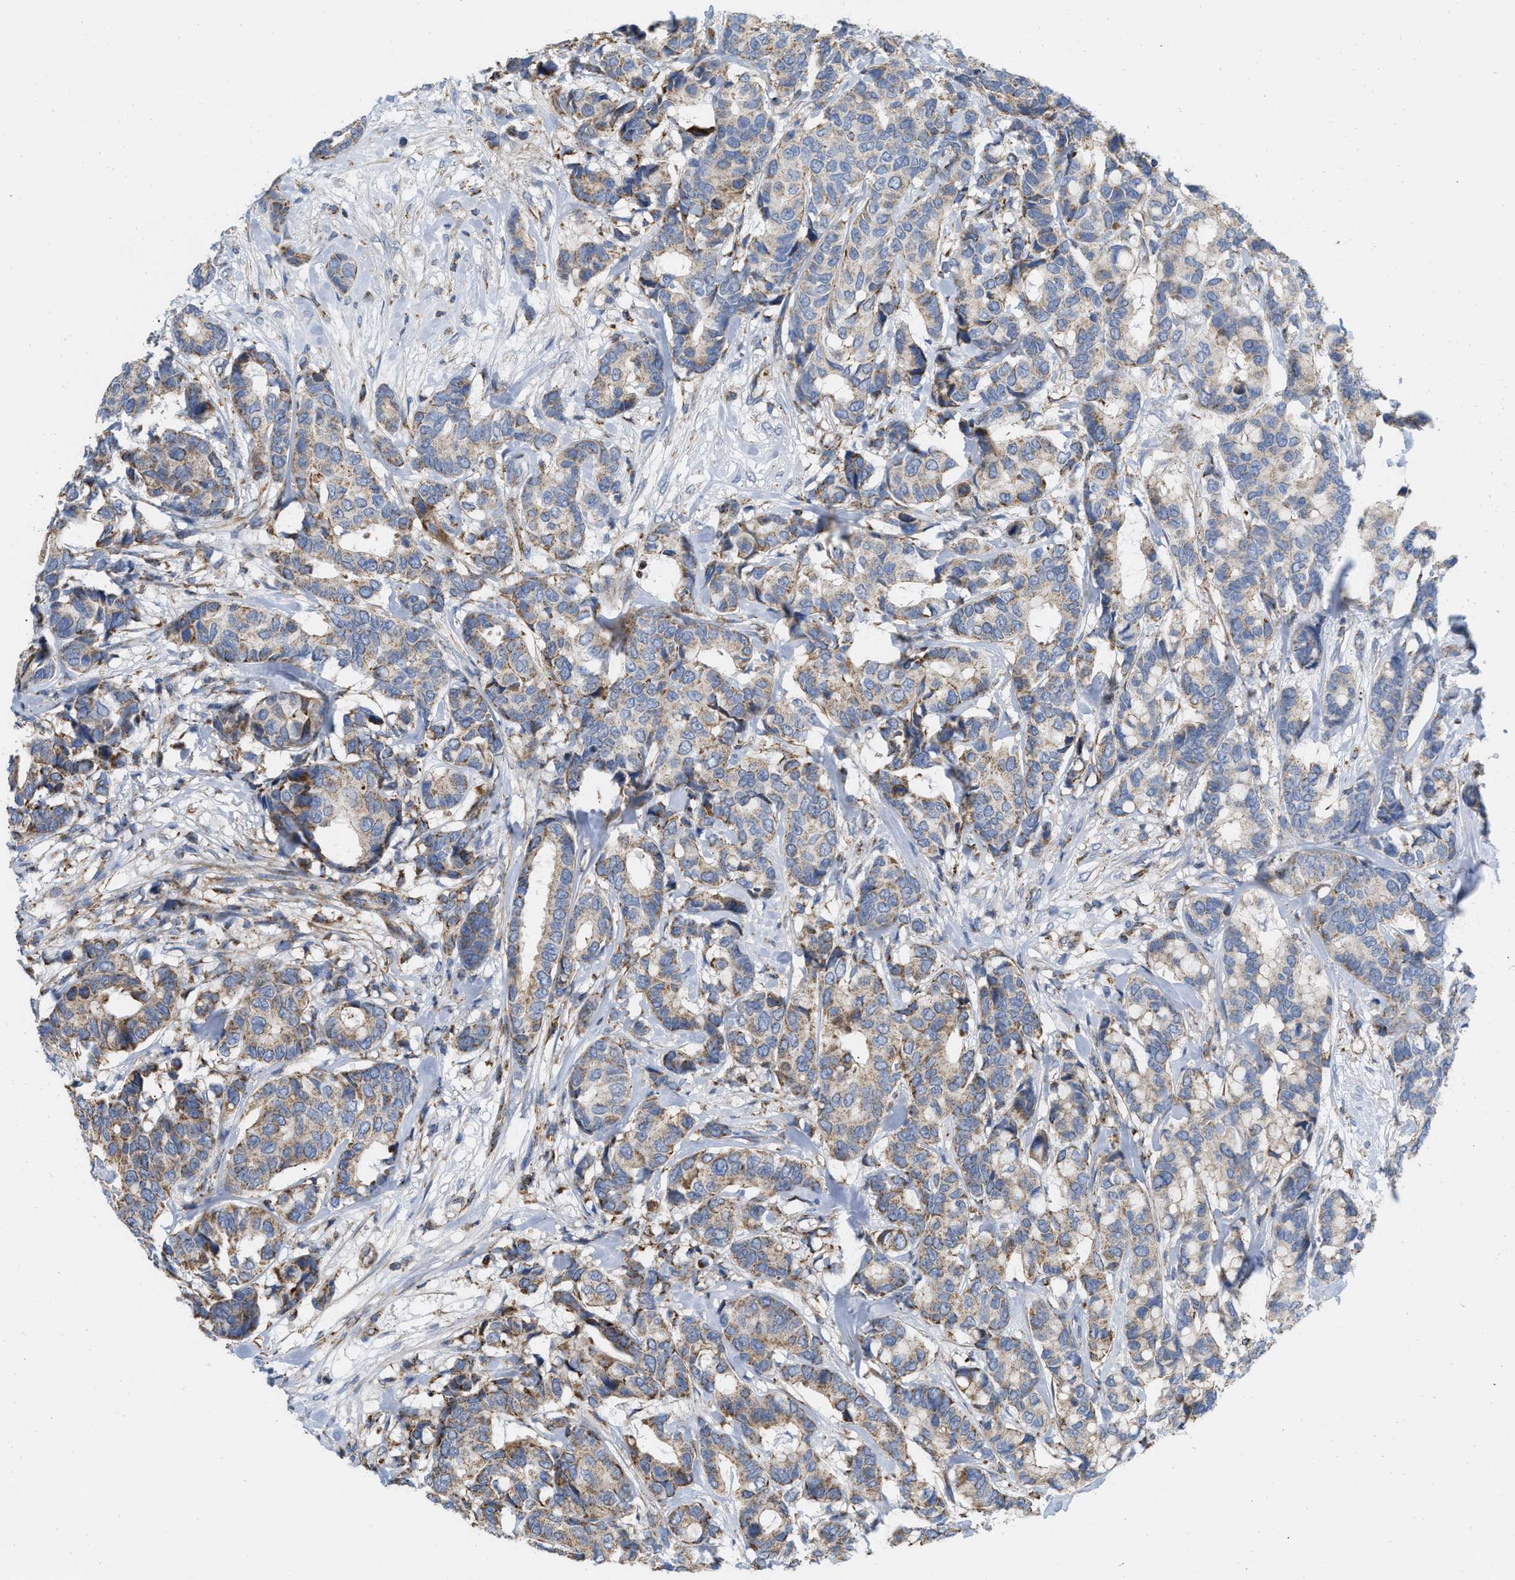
{"staining": {"intensity": "moderate", "quantity": "25%-75%", "location": "cytoplasmic/membranous"}, "tissue": "breast cancer", "cell_type": "Tumor cells", "image_type": "cancer", "snomed": [{"axis": "morphology", "description": "Duct carcinoma"}, {"axis": "topography", "description": "Breast"}], "caption": "A high-resolution histopathology image shows immunohistochemistry staining of invasive ductal carcinoma (breast), which displays moderate cytoplasmic/membranous expression in approximately 25%-75% of tumor cells.", "gene": "GRB10", "patient": {"sex": "female", "age": 87}}